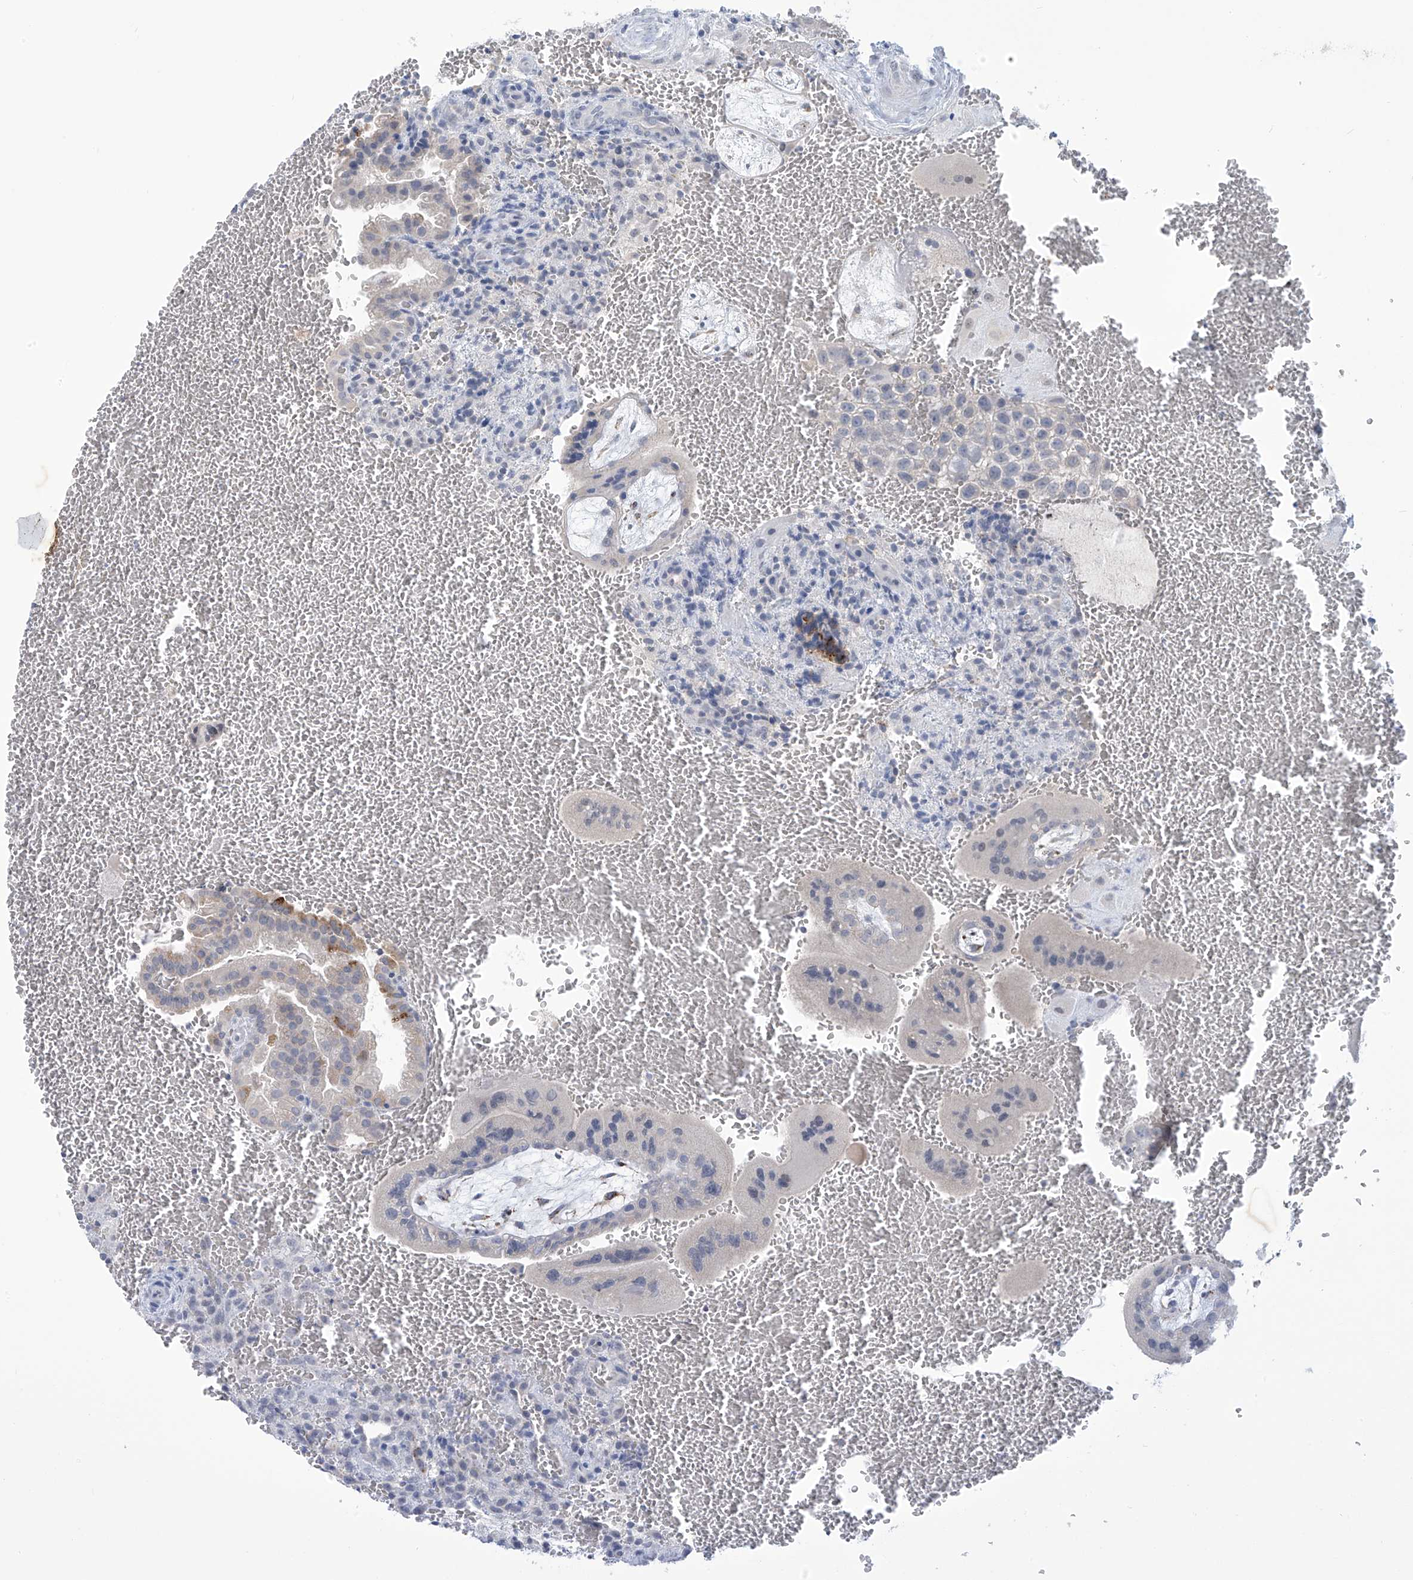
{"staining": {"intensity": "negative", "quantity": "none", "location": "none"}, "tissue": "placenta", "cell_type": "Decidual cells", "image_type": "normal", "snomed": [{"axis": "morphology", "description": "Normal tissue, NOS"}, {"axis": "topography", "description": "Placenta"}], "caption": "Immunohistochemistry (IHC) of benign placenta reveals no staining in decidual cells. (DAB immunohistochemistry with hematoxylin counter stain).", "gene": "IBA57", "patient": {"sex": "female", "age": 35}}